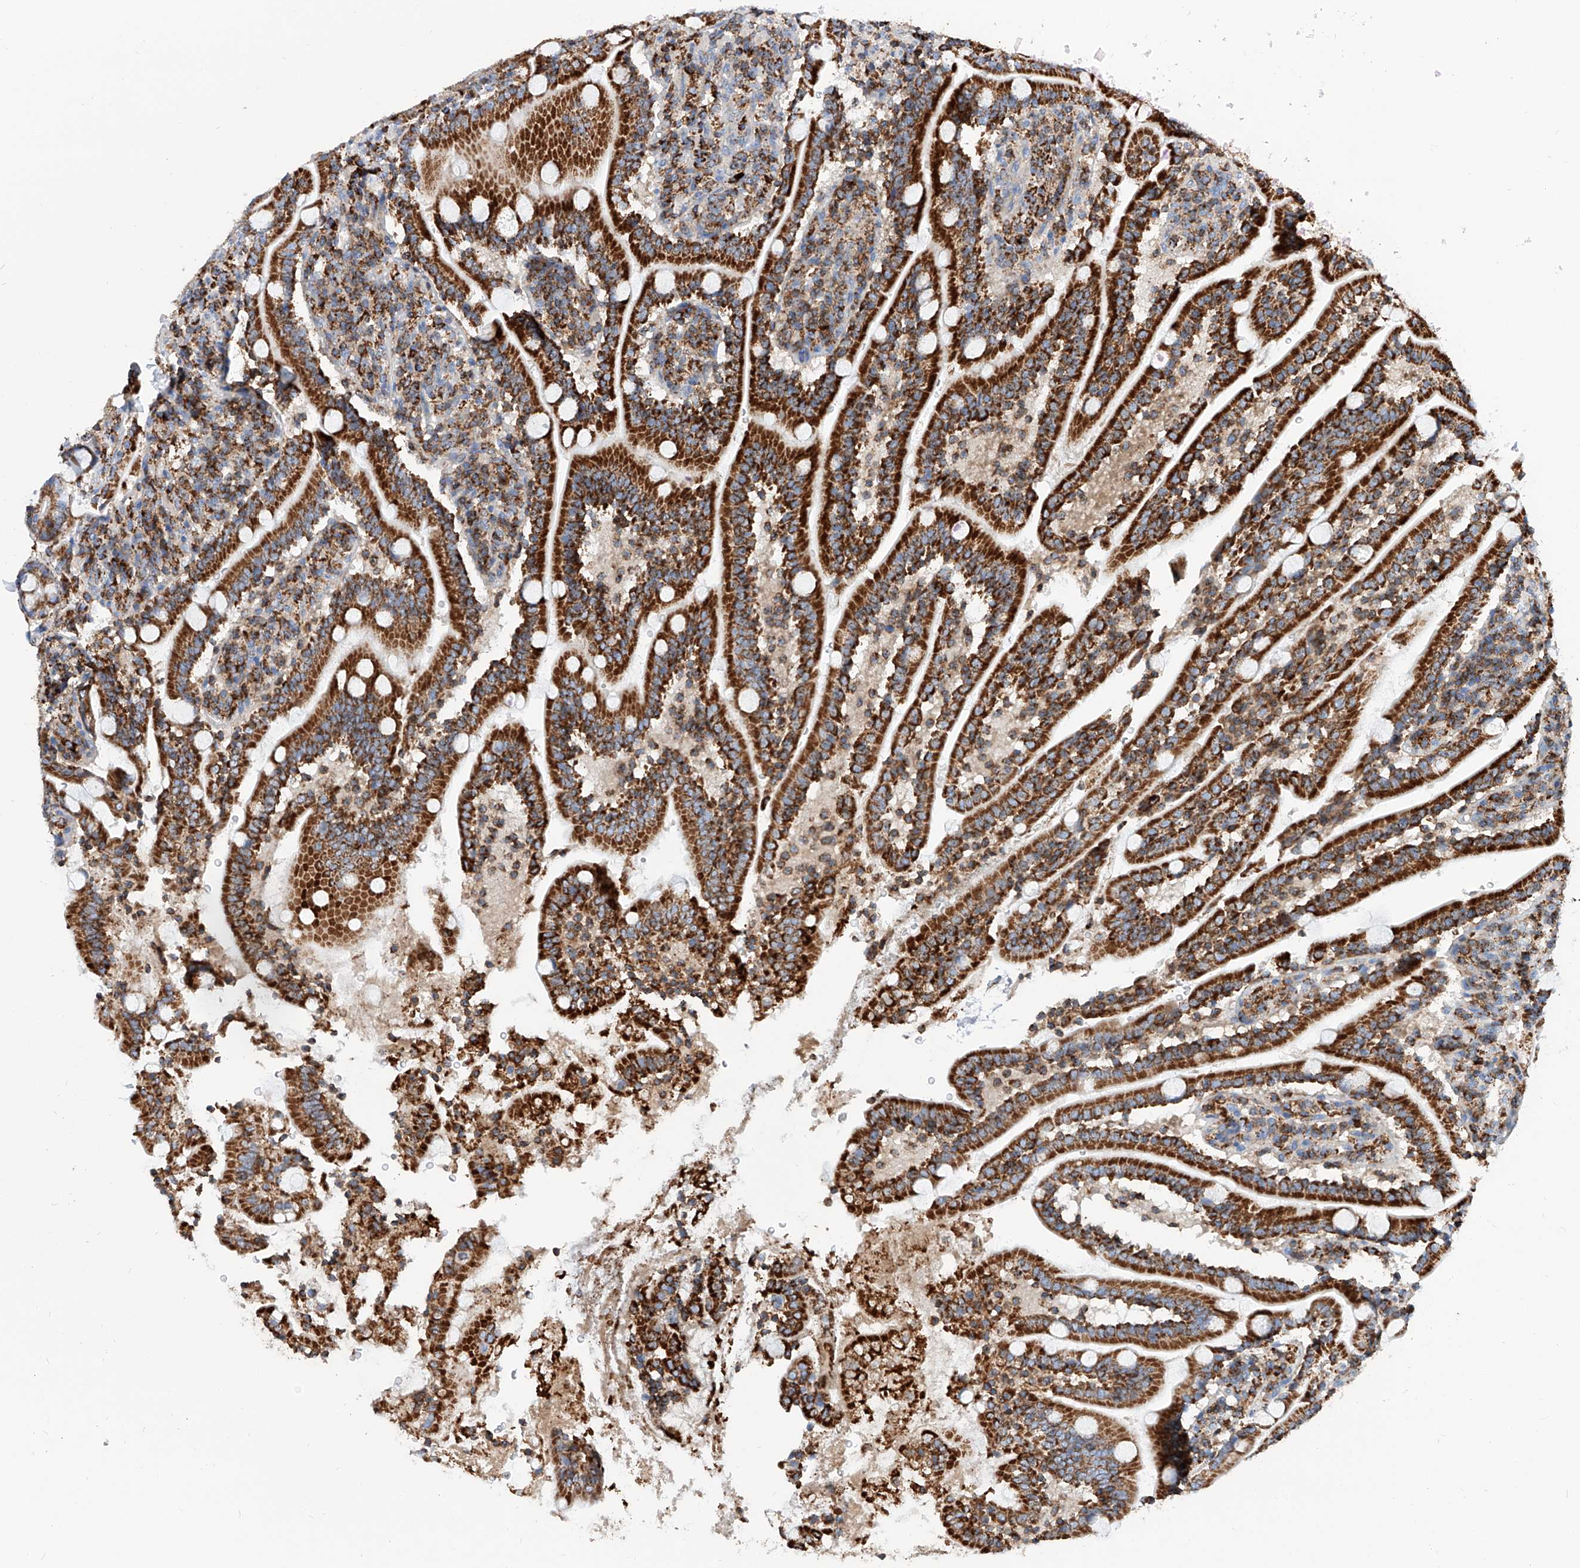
{"staining": {"intensity": "strong", "quantity": ">75%", "location": "cytoplasmic/membranous"}, "tissue": "duodenum", "cell_type": "Glandular cells", "image_type": "normal", "snomed": [{"axis": "morphology", "description": "Normal tissue, NOS"}, {"axis": "topography", "description": "Duodenum"}], "caption": "Strong cytoplasmic/membranous staining for a protein is appreciated in about >75% of glandular cells of benign duodenum using immunohistochemistry (IHC).", "gene": "CPNE5", "patient": {"sex": "male", "age": 35}}